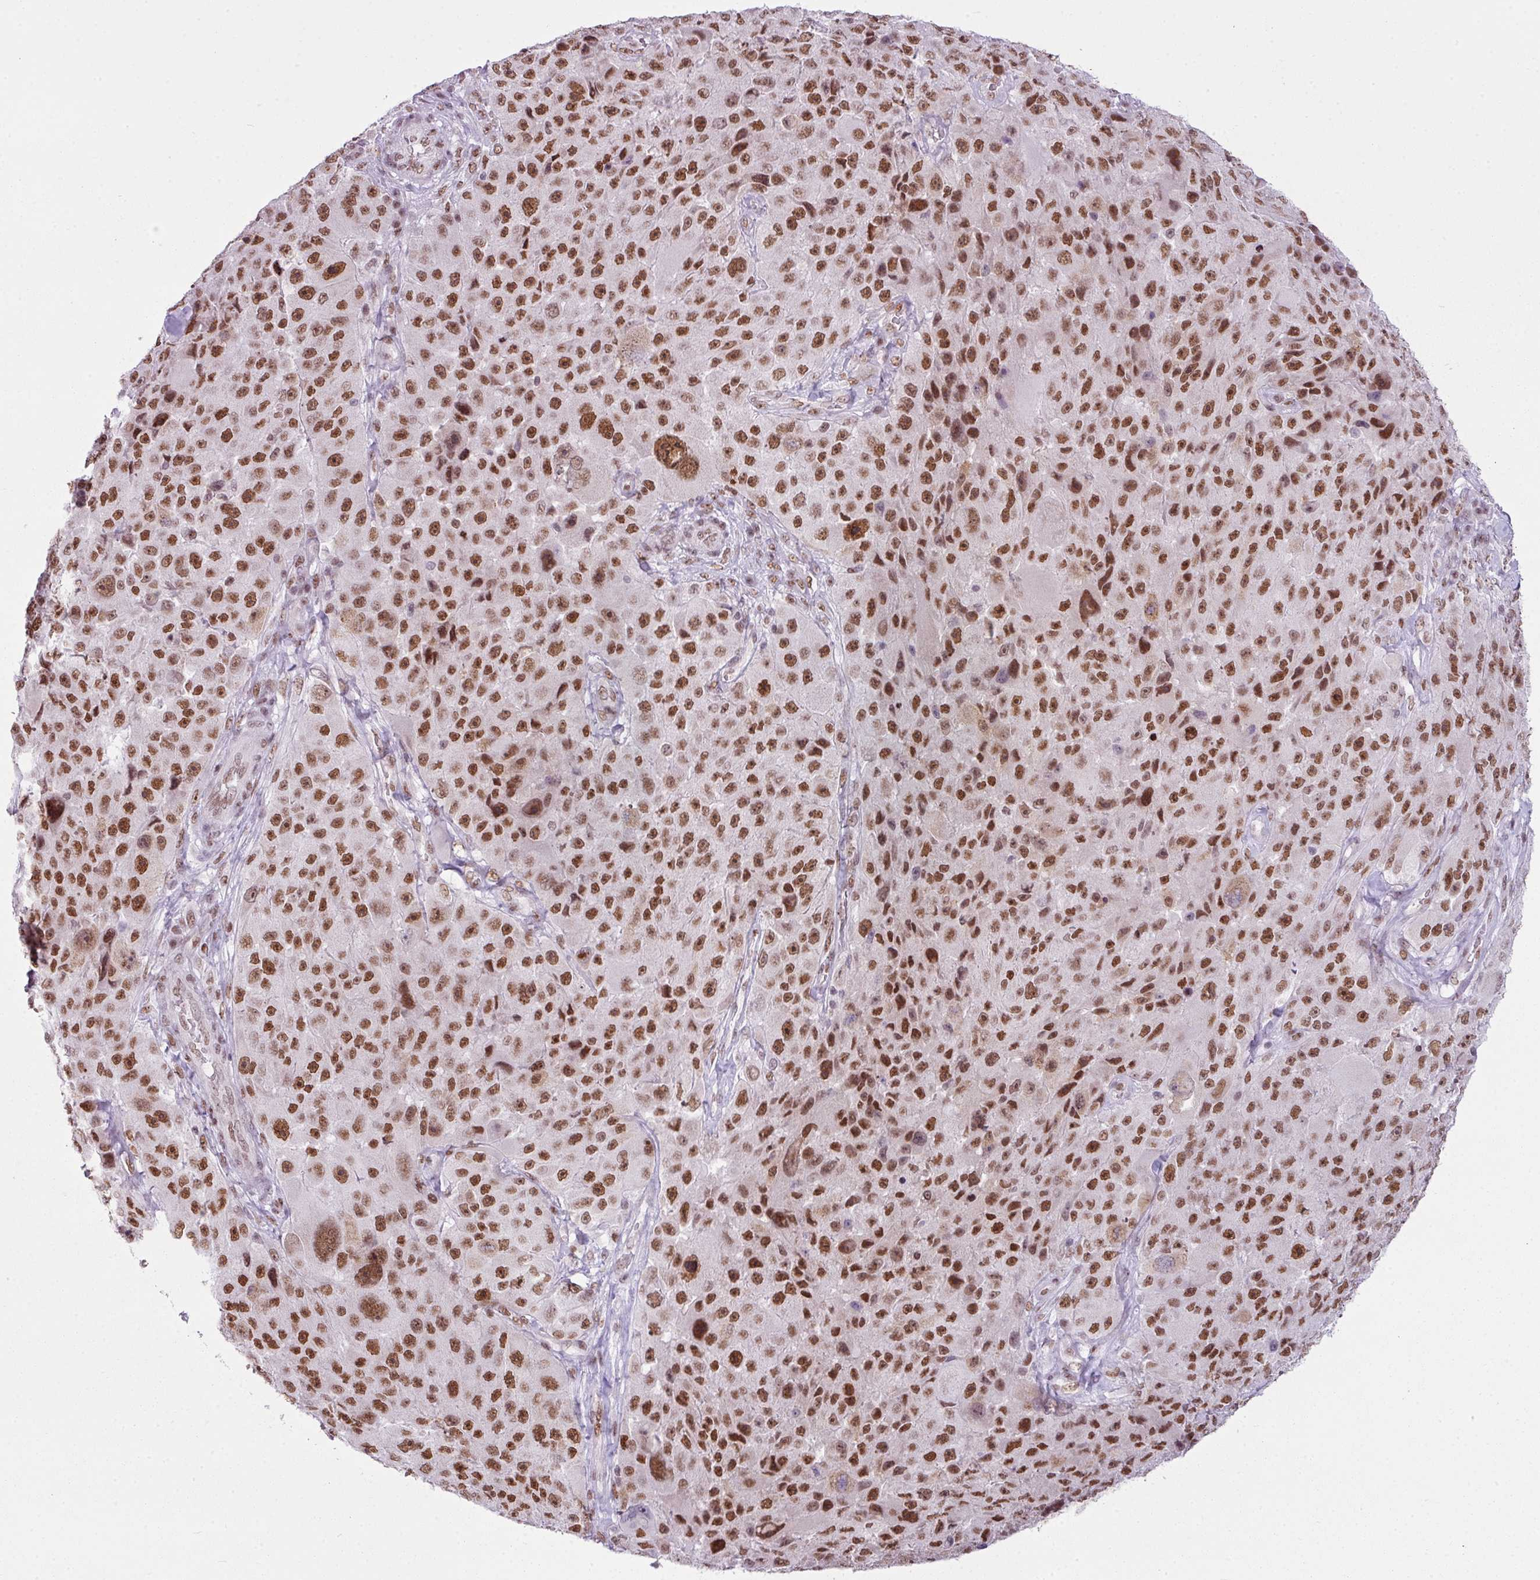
{"staining": {"intensity": "strong", "quantity": ">75%", "location": "nuclear"}, "tissue": "melanoma", "cell_type": "Tumor cells", "image_type": "cancer", "snomed": [{"axis": "morphology", "description": "Malignant melanoma, Metastatic site"}, {"axis": "topography", "description": "Lymph node"}], "caption": "Immunohistochemistry (IHC) (DAB) staining of melanoma exhibits strong nuclear protein expression in approximately >75% of tumor cells.", "gene": "ARL6IP4", "patient": {"sex": "male", "age": 62}}